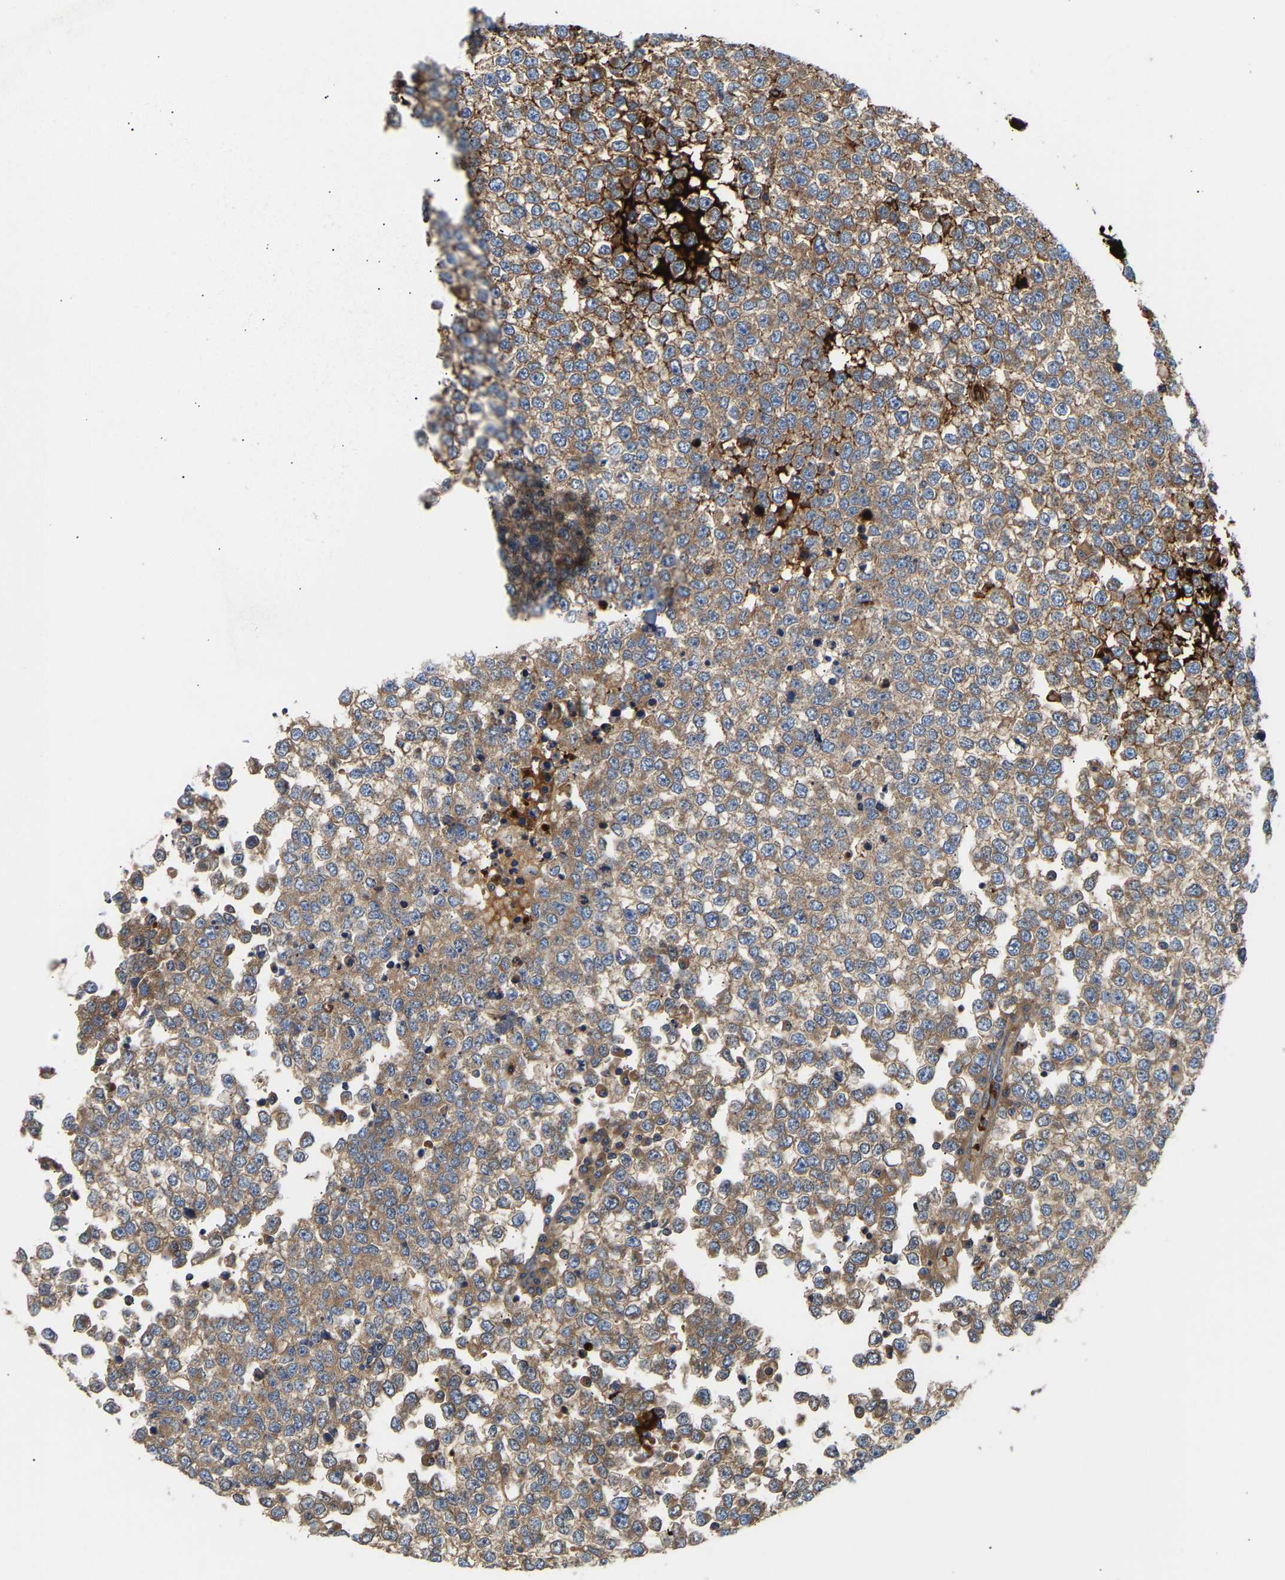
{"staining": {"intensity": "moderate", "quantity": ">75%", "location": "cytoplasmic/membranous"}, "tissue": "testis cancer", "cell_type": "Tumor cells", "image_type": "cancer", "snomed": [{"axis": "morphology", "description": "Seminoma, NOS"}, {"axis": "topography", "description": "Testis"}], "caption": "Immunohistochemistry of testis seminoma exhibits medium levels of moderate cytoplasmic/membranous expression in about >75% of tumor cells.", "gene": "AIMP2", "patient": {"sex": "male", "age": 65}}